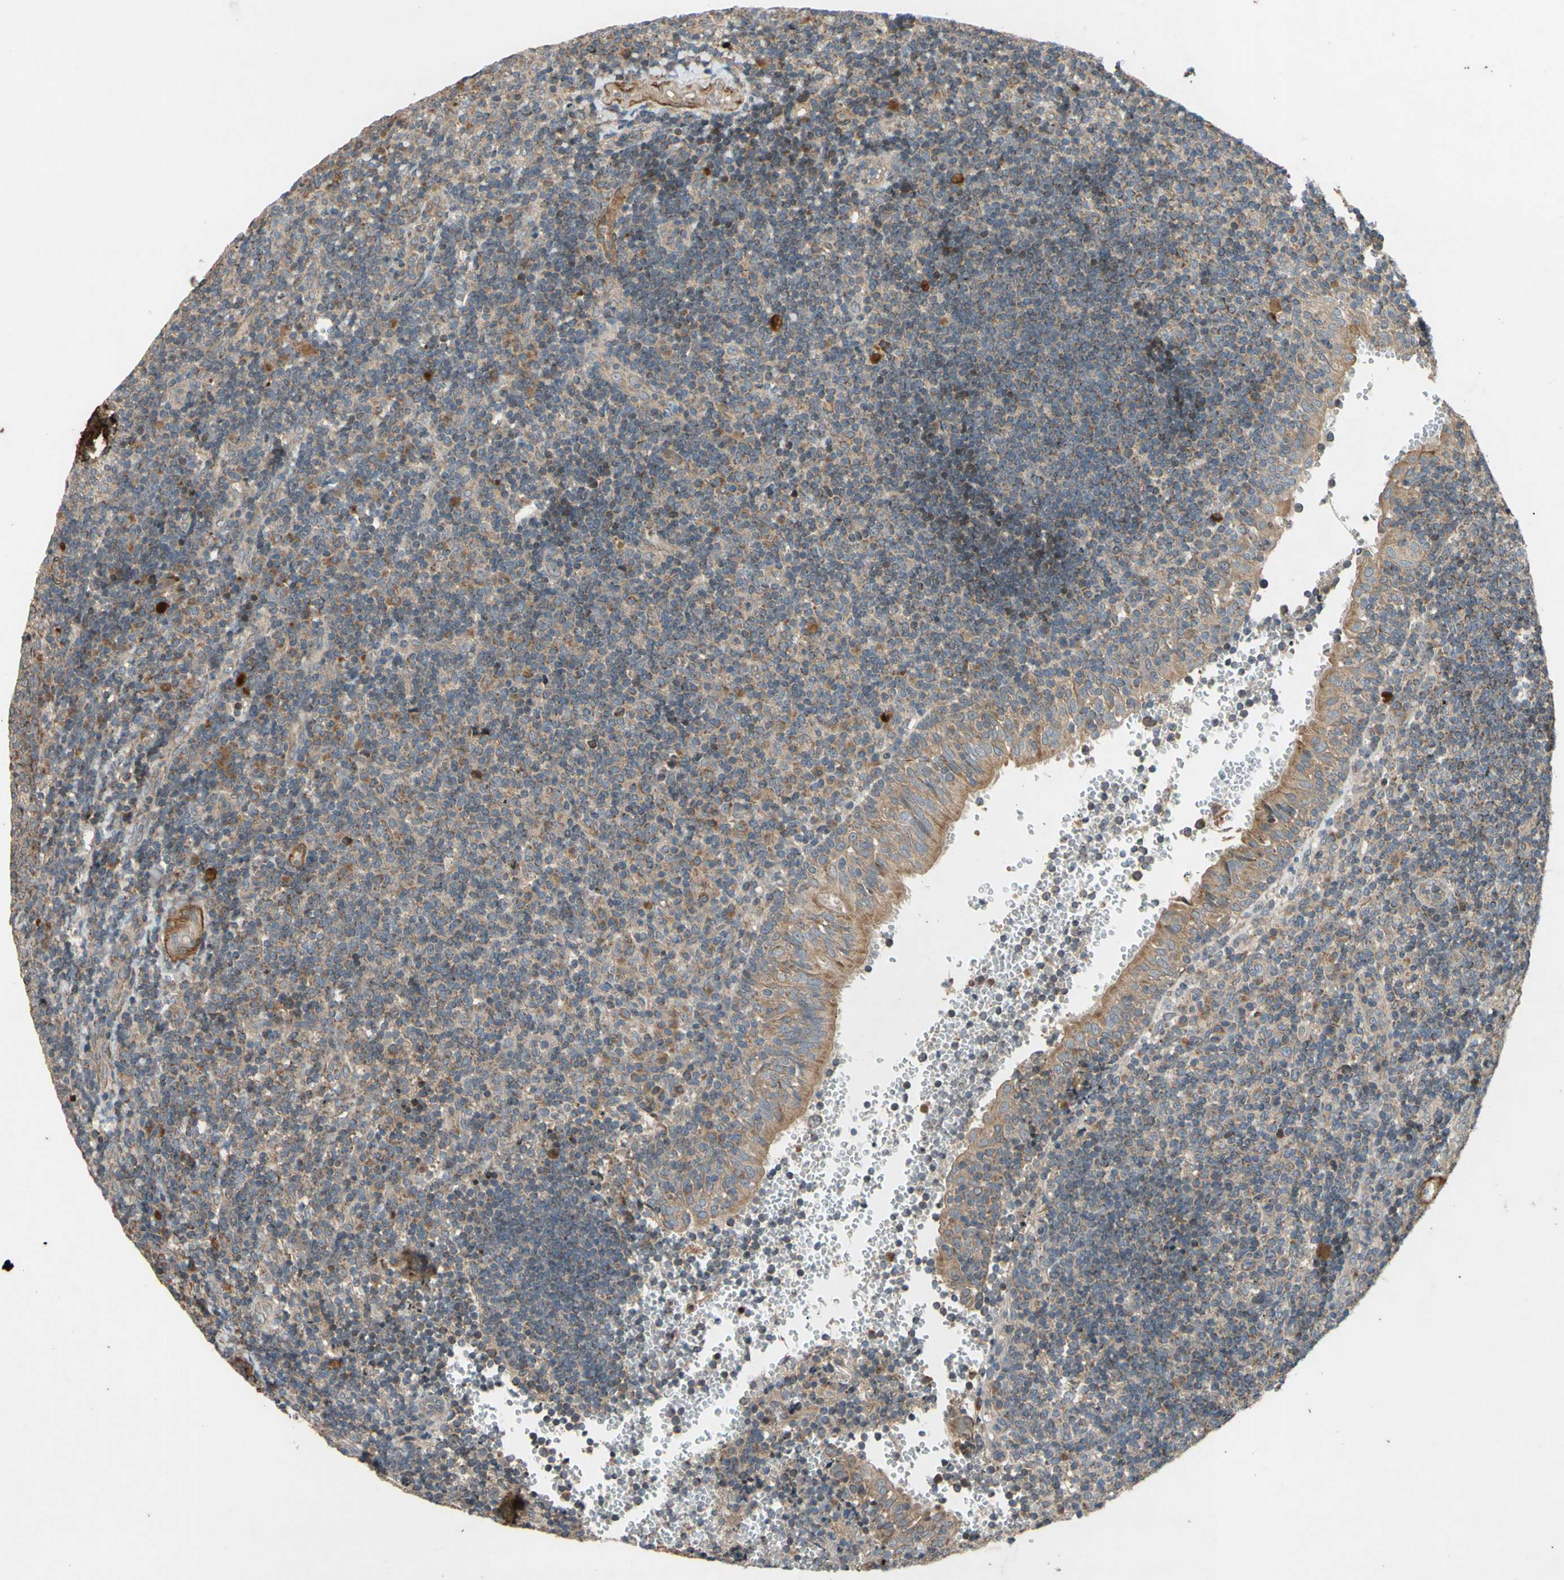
{"staining": {"intensity": "moderate", "quantity": "<25%", "location": "cytoplasmic/membranous"}, "tissue": "tonsil", "cell_type": "Germinal center cells", "image_type": "normal", "snomed": [{"axis": "morphology", "description": "Normal tissue, NOS"}, {"axis": "topography", "description": "Tonsil"}], "caption": "Benign tonsil shows moderate cytoplasmic/membranous positivity in about <25% of germinal center cells The protein is shown in brown color, while the nuclei are stained blue..", "gene": "PARD6A", "patient": {"sex": "female", "age": 40}}